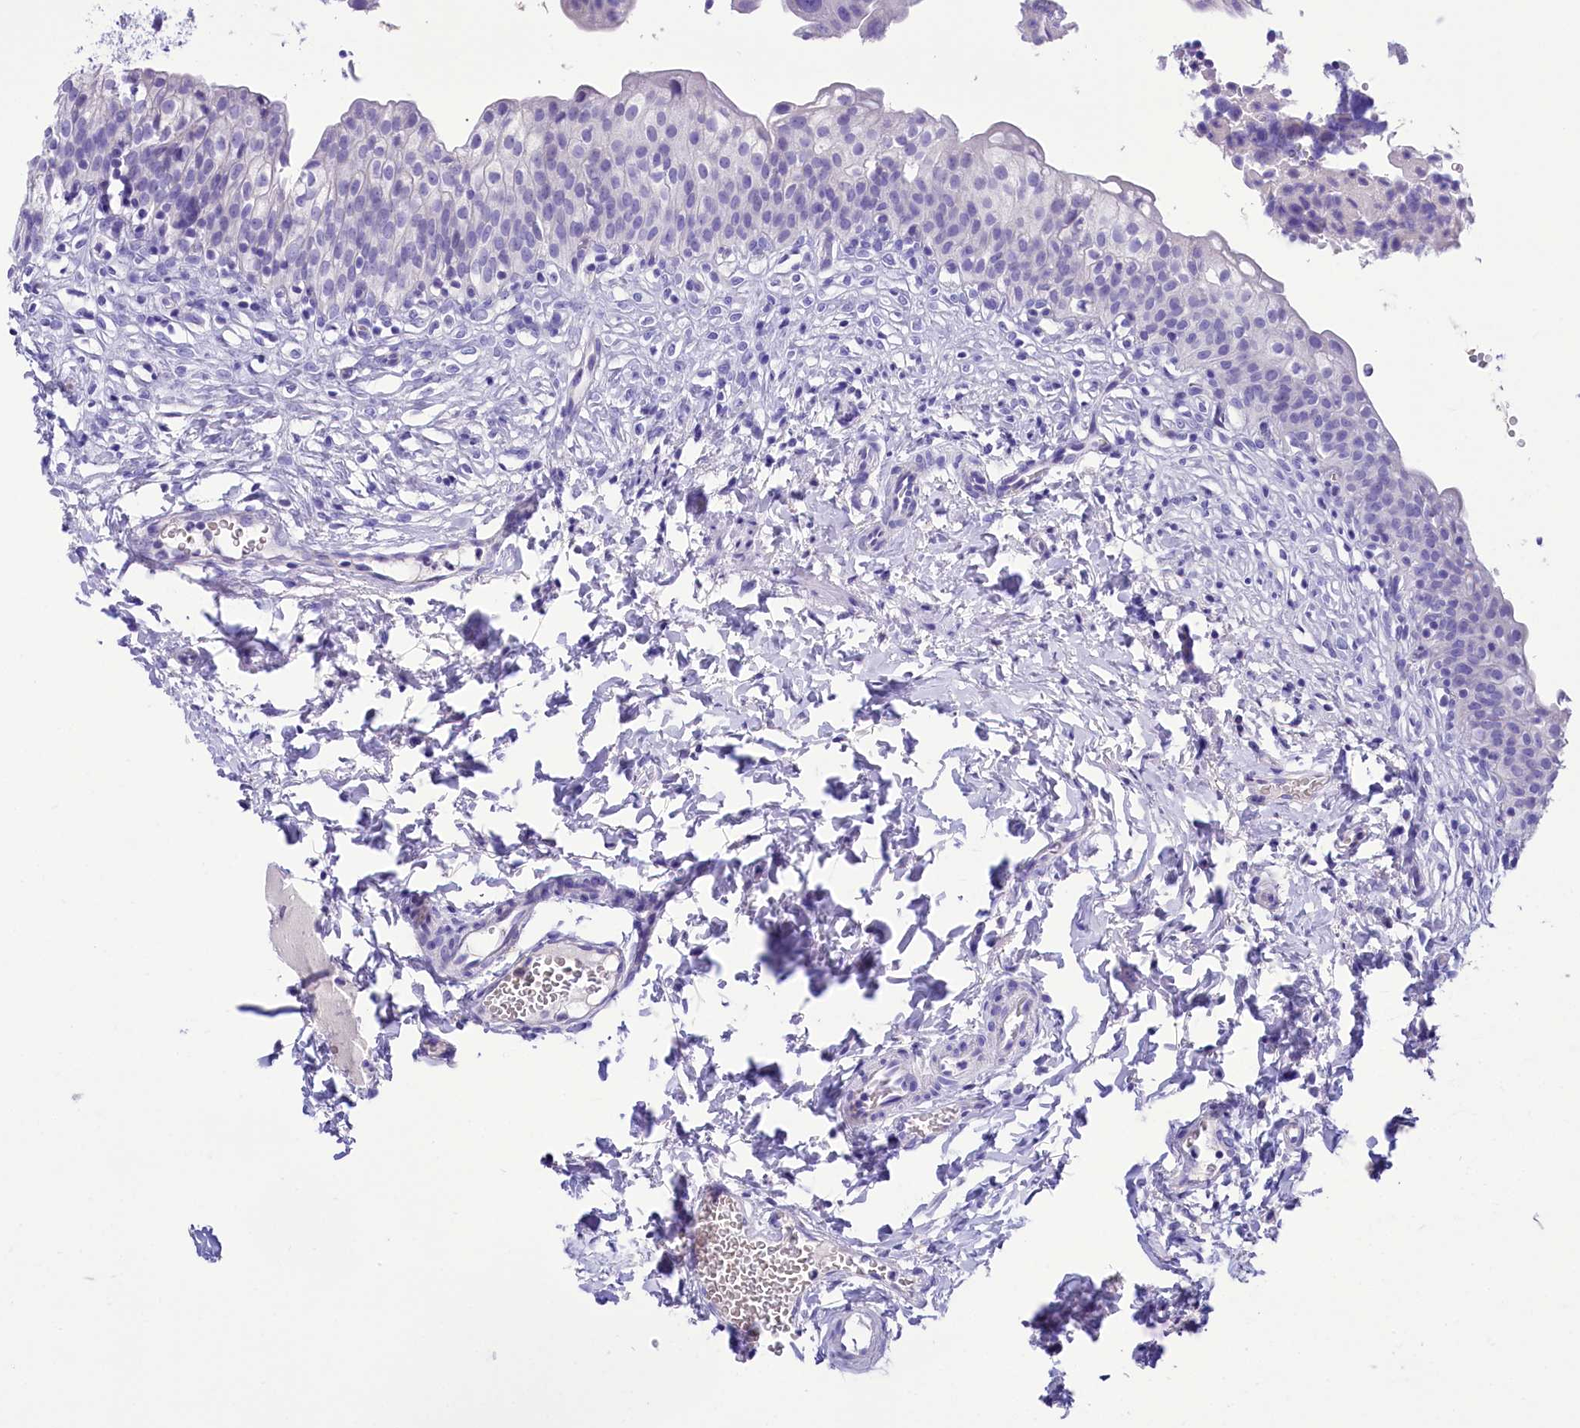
{"staining": {"intensity": "negative", "quantity": "none", "location": "none"}, "tissue": "urinary bladder", "cell_type": "Urothelial cells", "image_type": "normal", "snomed": [{"axis": "morphology", "description": "Normal tissue, NOS"}, {"axis": "topography", "description": "Urinary bladder"}], "caption": "Histopathology image shows no significant protein positivity in urothelial cells of benign urinary bladder. (Immunohistochemistry, brightfield microscopy, high magnification).", "gene": "TTC36", "patient": {"sex": "male", "age": 55}}